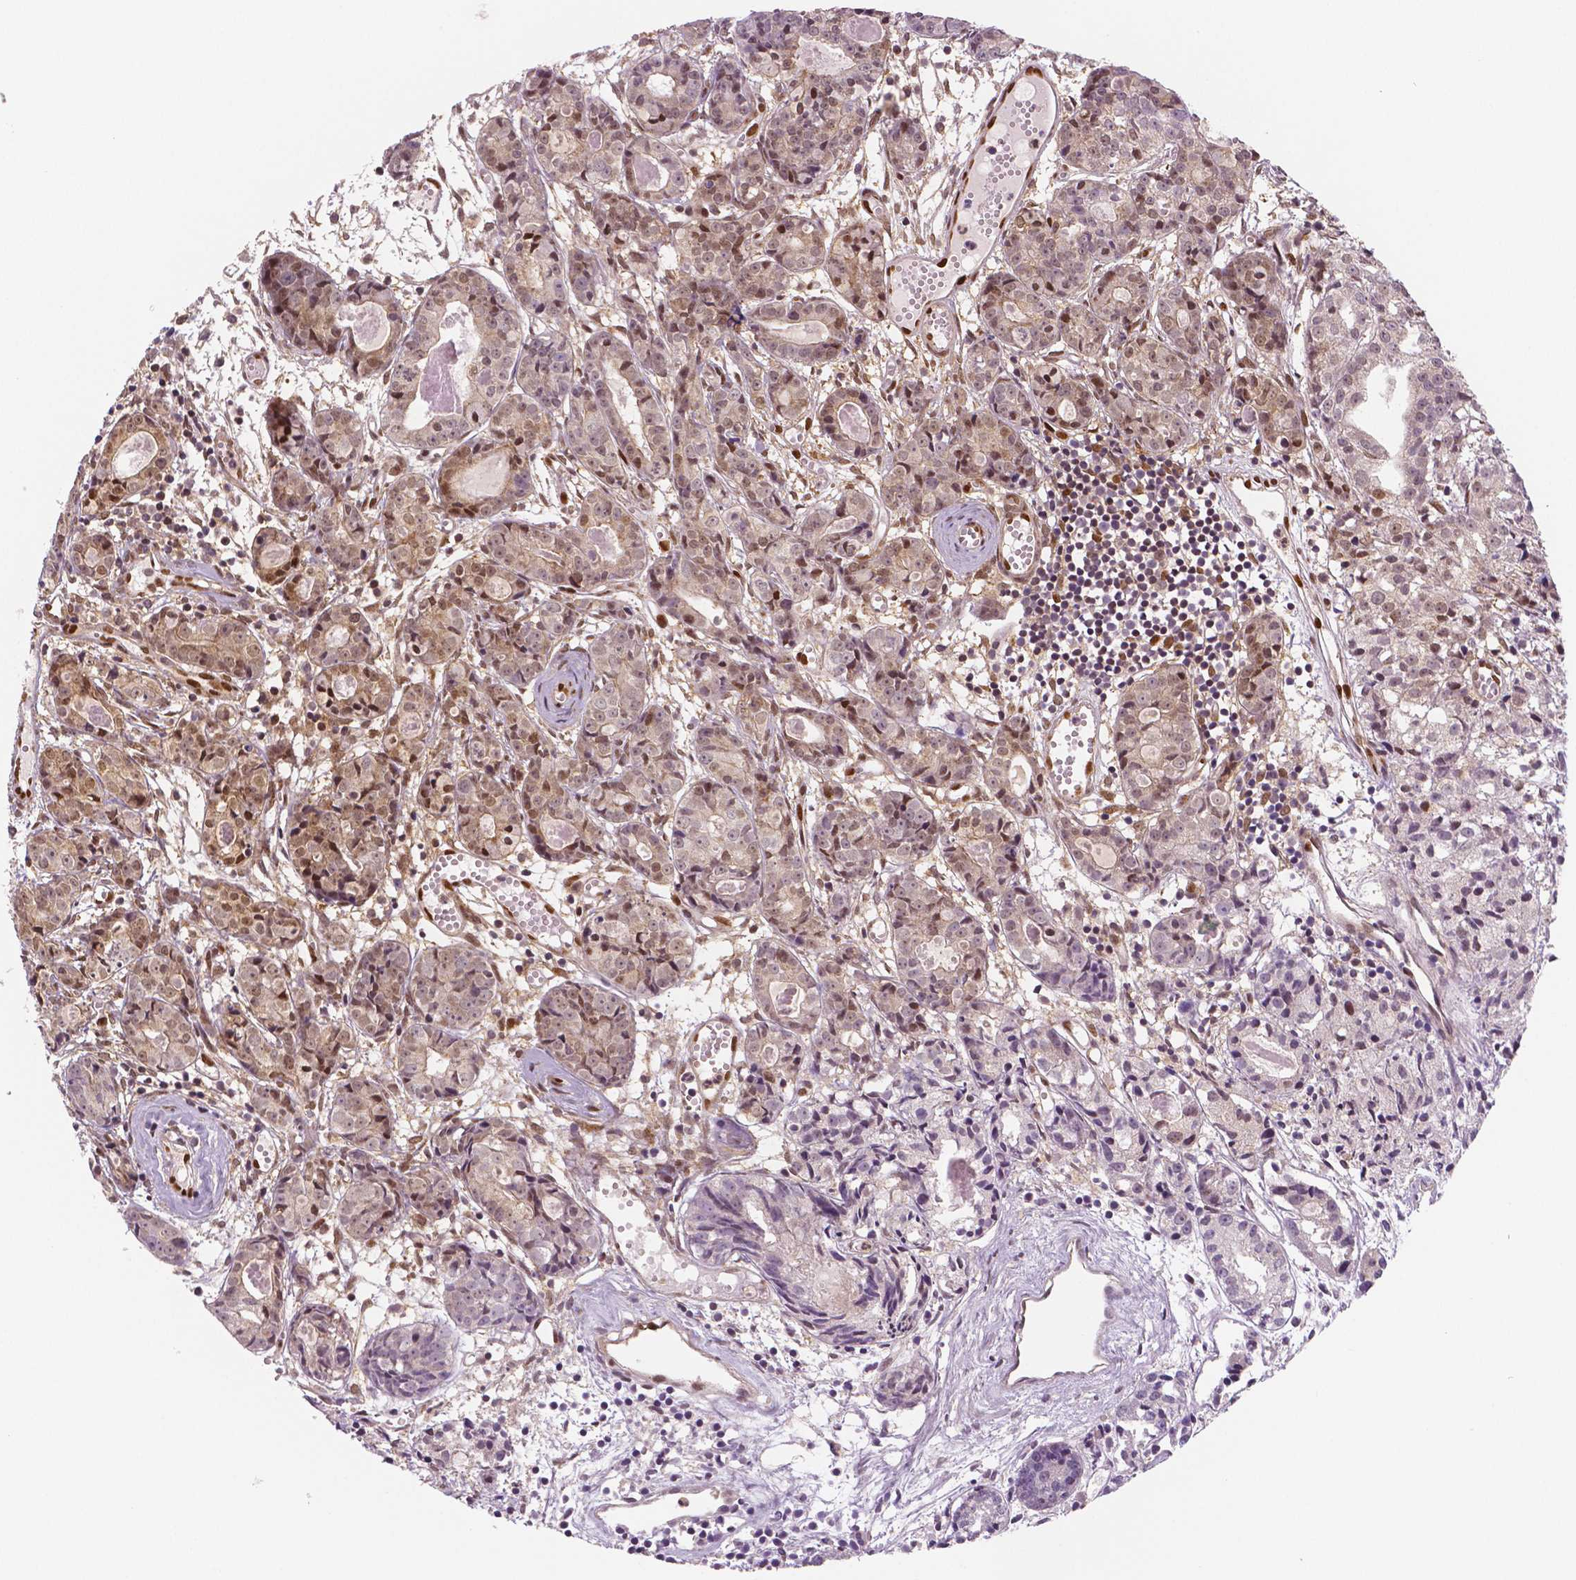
{"staining": {"intensity": "moderate", "quantity": "25%-75%", "location": "cytoplasmic/membranous,nuclear"}, "tissue": "prostate cancer", "cell_type": "Tumor cells", "image_type": "cancer", "snomed": [{"axis": "morphology", "description": "Adenocarcinoma, Medium grade"}, {"axis": "topography", "description": "Prostate"}], "caption": "IHC histopathology image of prostate cancer (adenocarcinoma (medium-grade)) stained for a protein (brown), which displays medium levels of moderate cytoplasmic/membranous and nuclear expression in about 25%-75% of tumor cells.", "gene": "STAT3", "patient": {"sex": "male", "age": 74}}